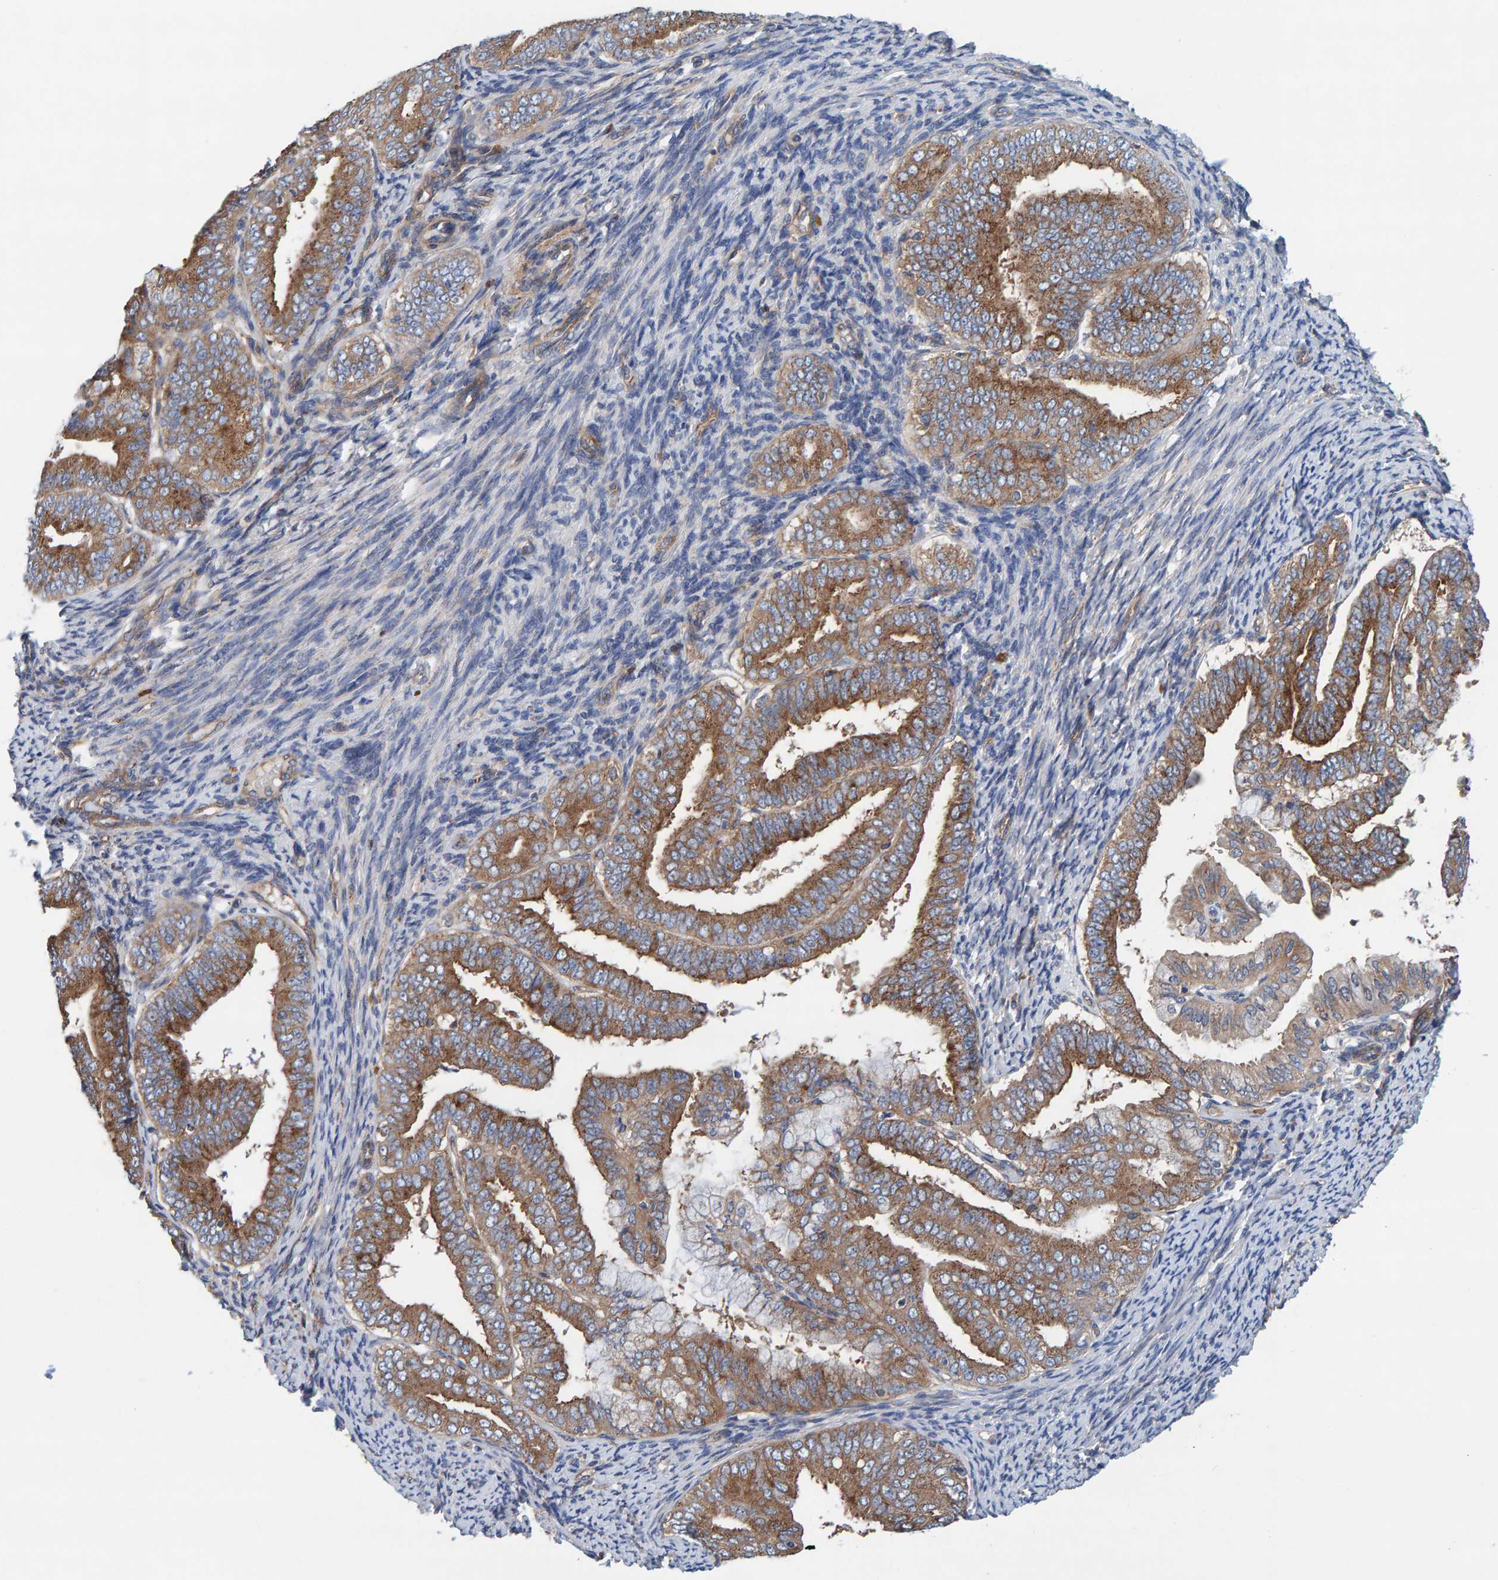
{"staining": {"intensity": "moderate", "quantity": ">75%", "location": "cytoplasmic/membranous"}, "tissue": "endometrial cancer", "cell_type": "Tumor cells", "image_type": "cancer", "snomed": [{"axis": "morphology", "description": "Adenocarcinoma, NOS"}, {"axis": "topography", "description": "Endometrium"}], "caption": "A brown stain shows moderate cytoplasmic/membranous expression of a protein in adenocarcinoma (endometrial) tumor cells.", "gene": "MKLN1", "patient": {"sex": "female", "age": 63}}